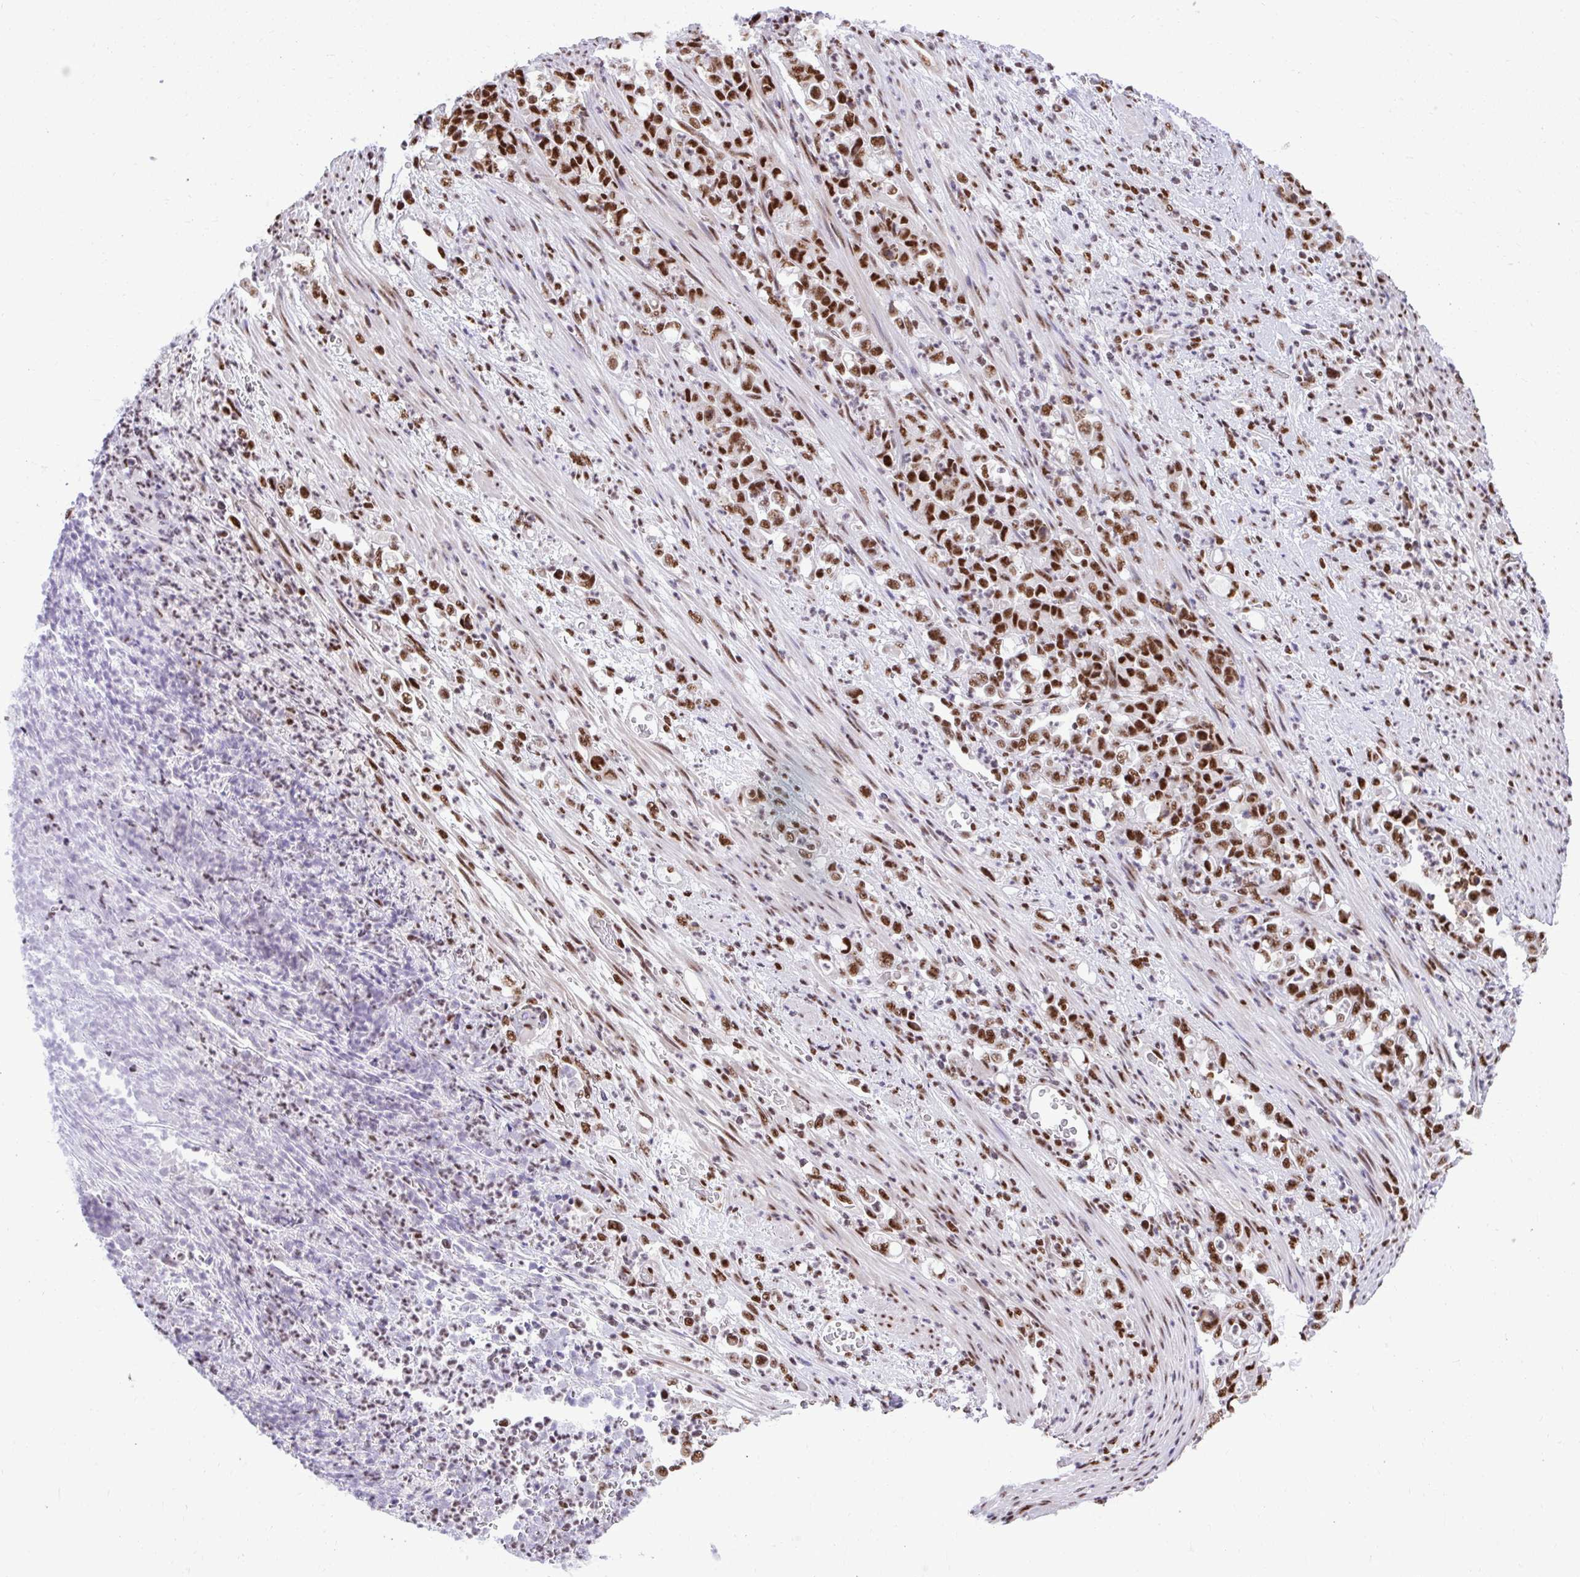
{"staining": {"intensity": "moderate", "quantity": ">75%", "location": "nuclear"}, "tissue": "stomach cancer", "cell_type": "Tumor cells", "image_type": "cancer", "snomed": [{"axis": "morphology", "description": "Normal tissue, NOS"}, {"axis": "morphology", "description": "Adenocarcinoma, NOS"}, {"axis": "topography", "description": "Stomach"}], "caption": "Brown immunohistochemical staining in human adenocarcinoma (stomach) reveals moderate nuclear positivity in about >75% of tumor cells. (Brightfield microscopy of DAB IHC at high magnification).", "gene": "PRPF19", "patient": {"sex": "female", "age": 79}}